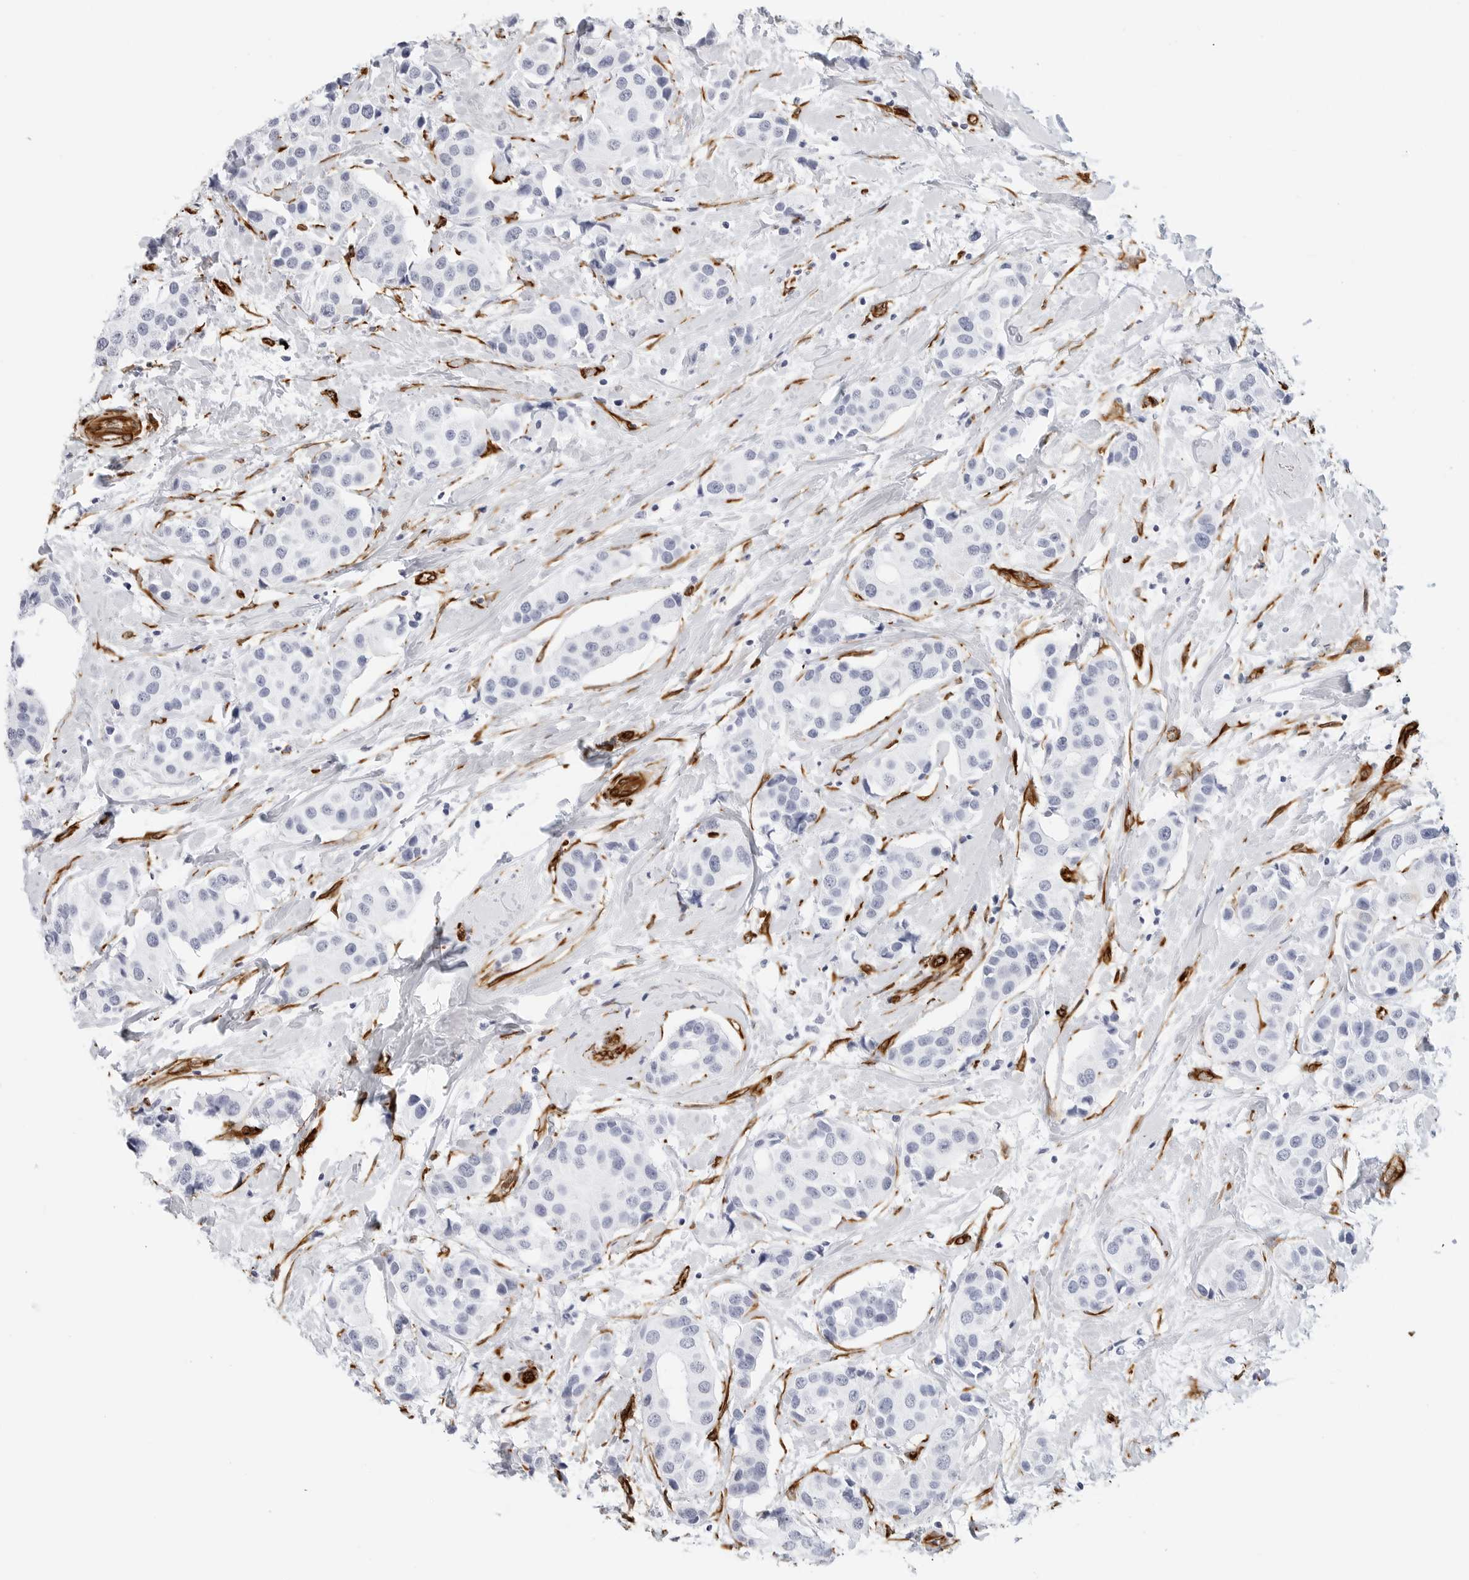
{"staining": {"intensity": "negative", "quantity": "none", "location": "none"}, "tissue": "breast cancer", "cell_type": "Tumor cells", "image_type": "cancer", "snomed": [{"axis": "morphology", "description": "Normal tissue, NOS"}, {"axis": "morphology", "description": "Duct carcinoma"}, {"axis": "topography", "description": "Breast"}], "caption": "Immunohistochemistry histopathology image of neoplastic tissue: intraductal carcinoma (breast) stained with DAB displays no significant protein expression in tumor cells. Brightfield microscopy of immunohistochemistry (IHC) stained with DAB (3,3'-diaminobenzidine) (brown) and hematoxylin (blue), captured at high magnification.", "gene": "NES", "patient": {"sex": "female", "age": 39}}